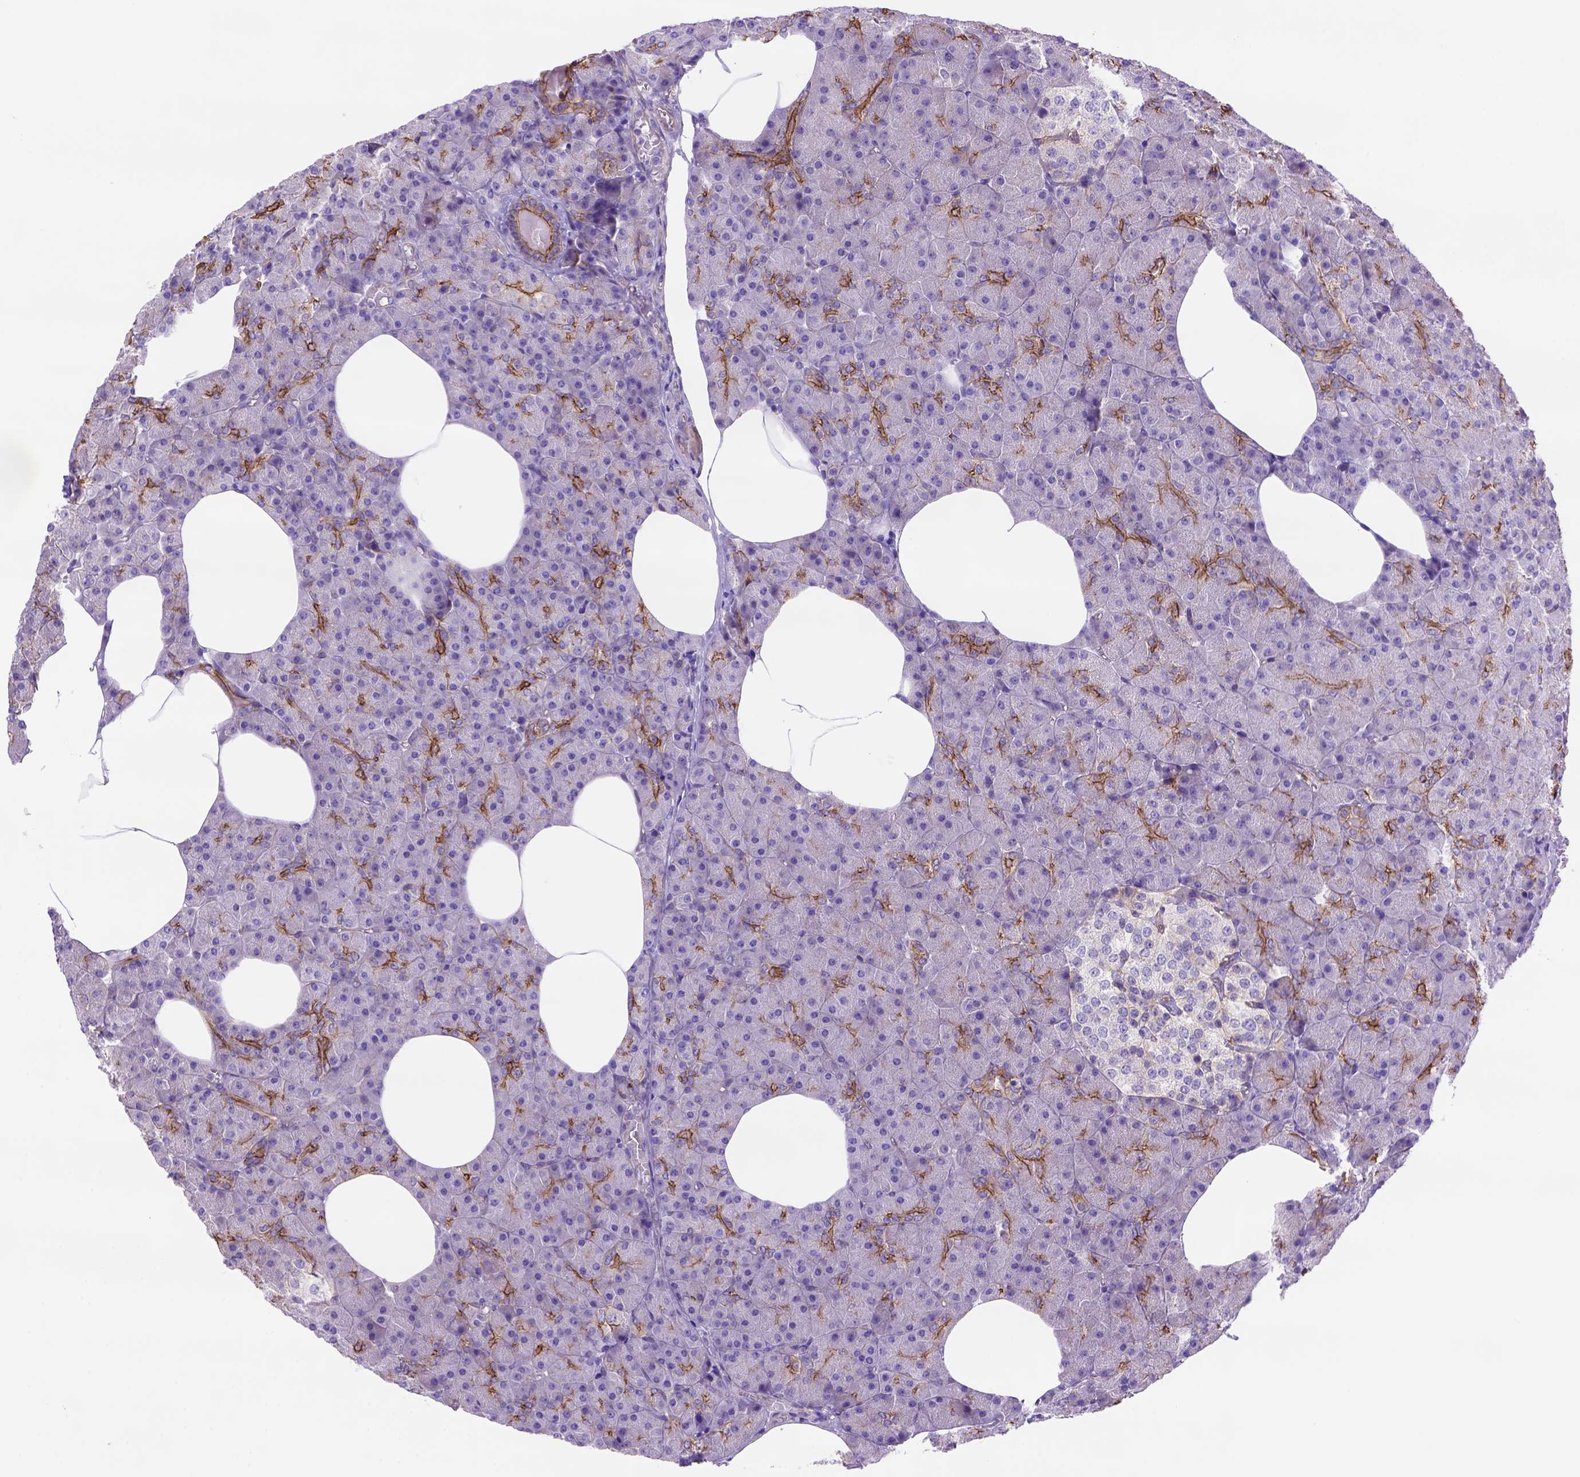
{"staining": {"intensity": "strong", "quantity": "<25%", "location": "cytoplasmic/membranous"}, "tissue": "pancreas", "cell_type": "Exocrine glandular cells", "image_type": "normal", "snomed": [{"axis": "morphology", "description": "Normal tissue, NOS"}, {"axis": "topography", "description": "Pancreas"}], "caption": "Brown immunohistochemical staining in normal pancreas demonstrates strong cytoplasmic/membranous expression in approximately <25% of exocrine glandular cells.", "gene": "PEX12", "patient": {"sex": "female", "age": 45}}